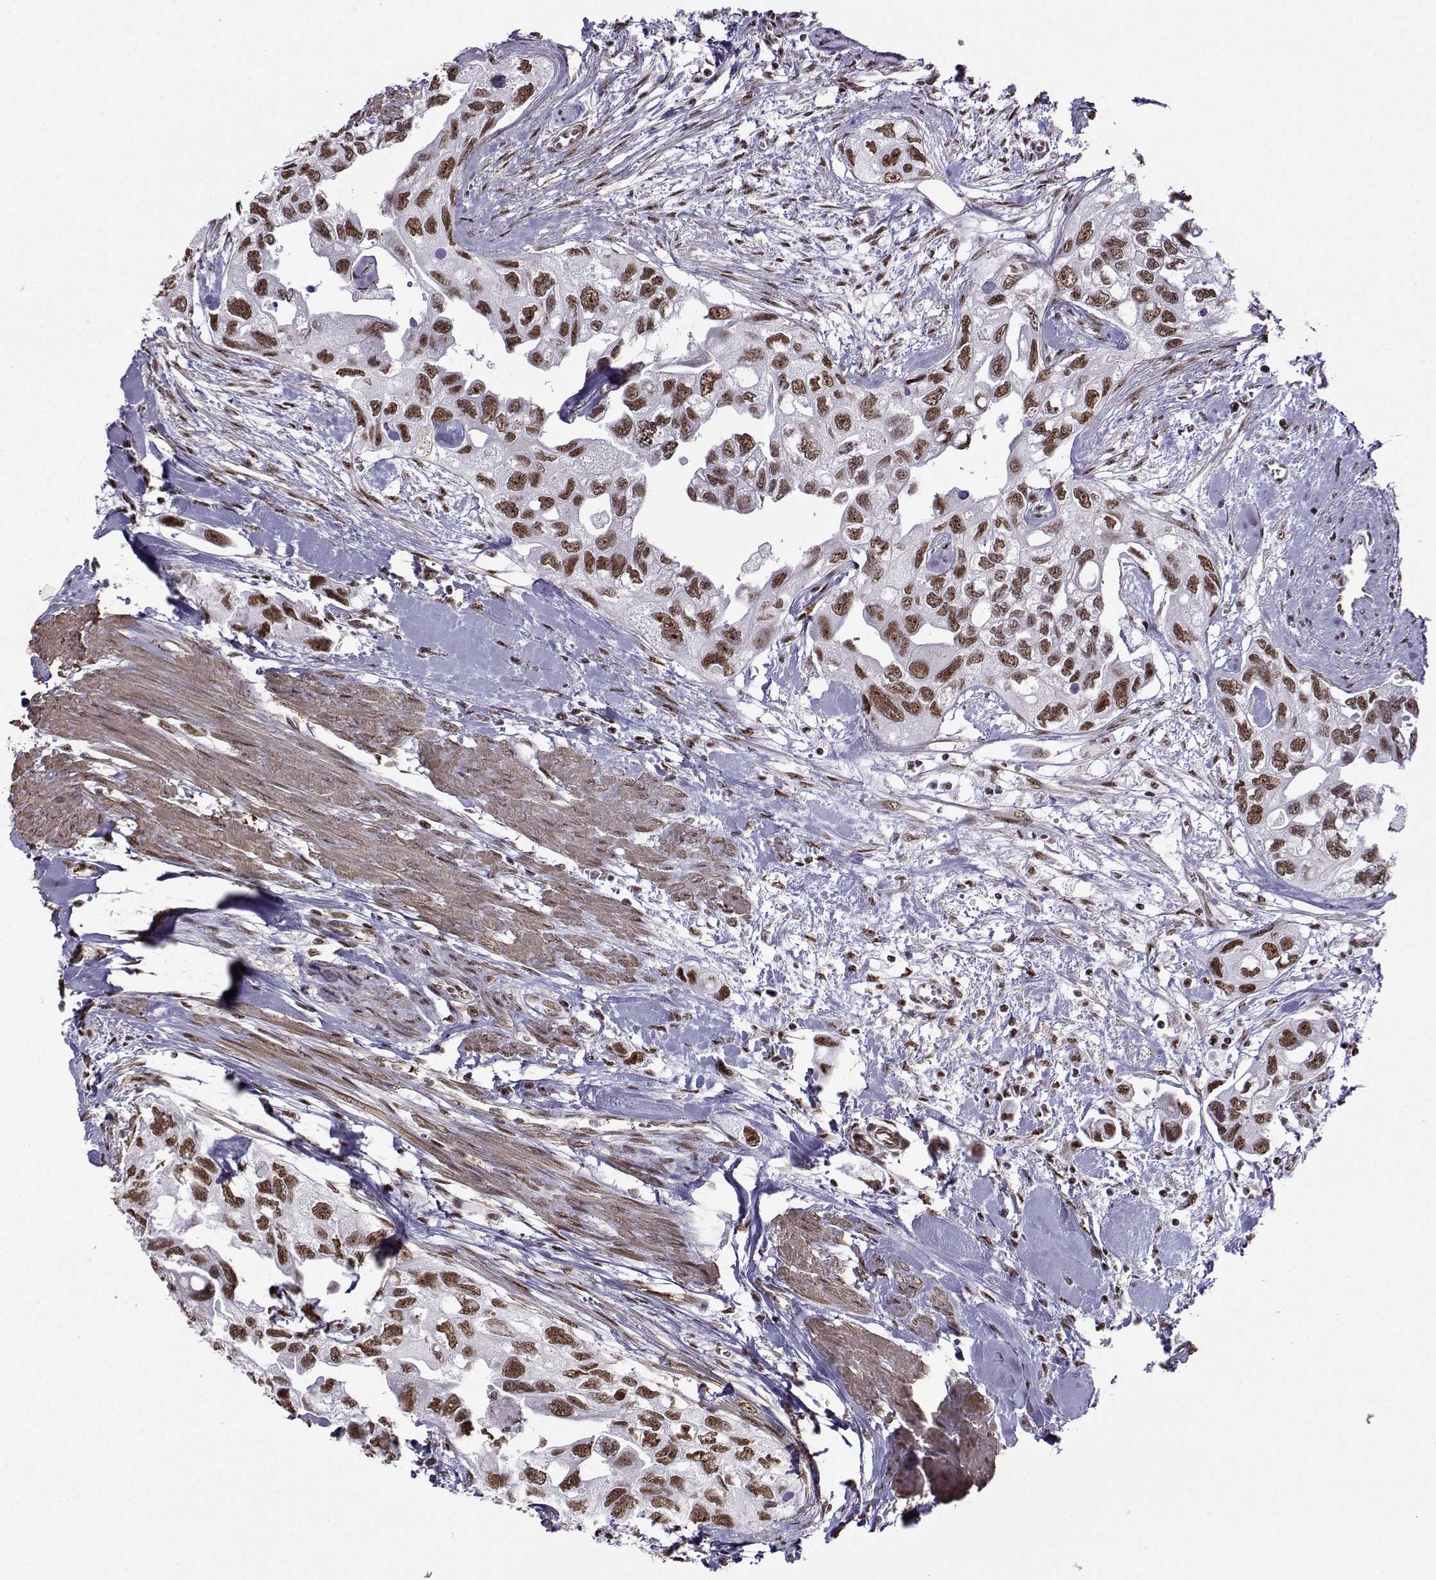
{"staining": {"intensity": "moderate", "quantity": ">75%", "location": "nuclear"}, "tissue": "urothelial cancer", "cell_type": "Tumor cells", "image_type": "cancer", "snomed": [{"axis": "morphology", "description": "Urothelial carcinoma, High grade"}, {"axis": "topography", "description": "Urinary bladder"}], "caption": "A brown stain shows moderate nuclear staining of a protein in urothelial cancer tumor cells. Using DAB (brown) and hematoxylin (blue) stains, captured at high magnification using brightfield microscopy.", "gene": "CCNK", "patient": {"sex": "male", "age": 59}}